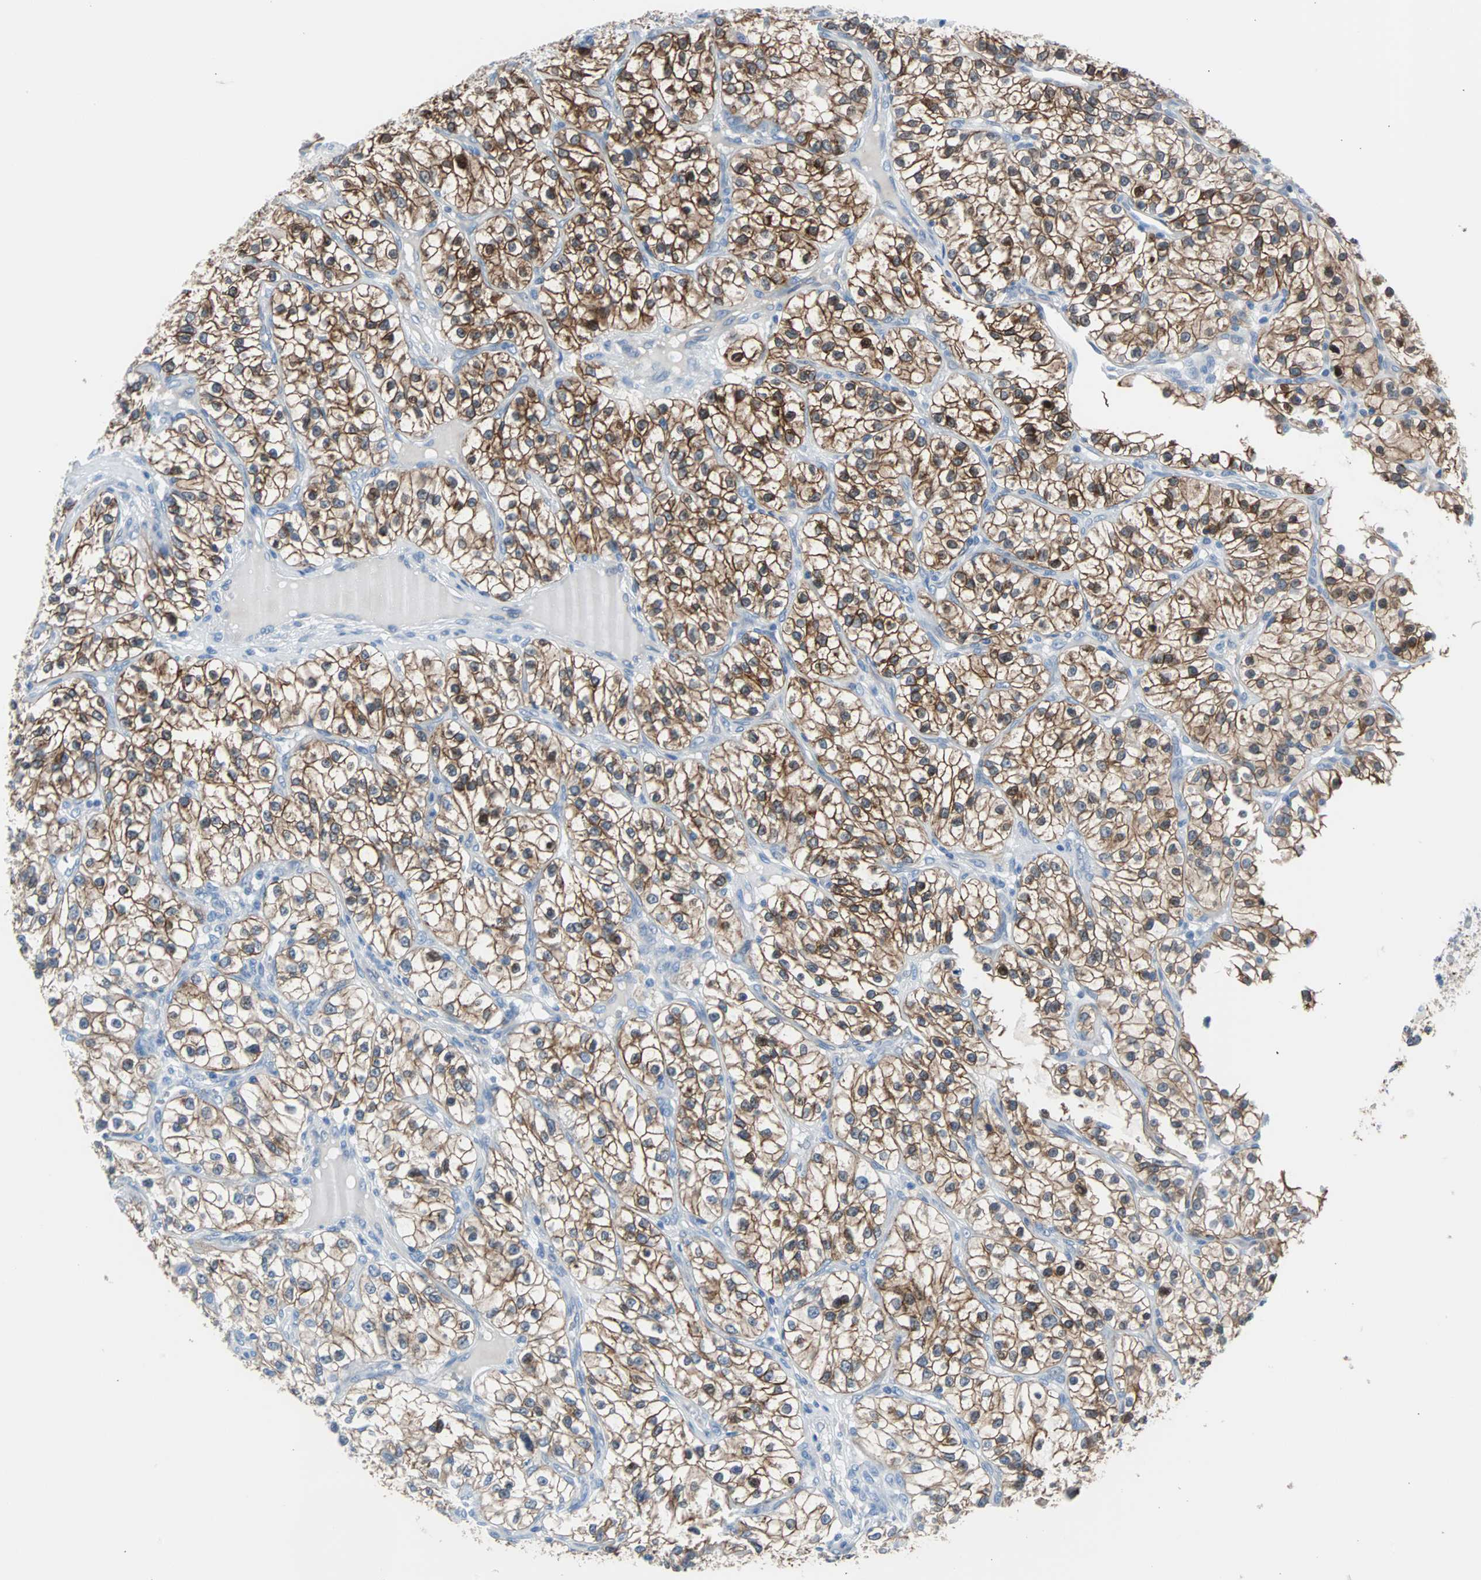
{"staining": {"intensity": "strong", "quantity": "25%-75%", "location": "cytoplasmic/membranous"}, "tissue": "renal cancer", "cell_type": "Tumor cells", "image_type": "cancer", "snomed": [{"axis": "morphology", "description": "Adenocarcinoma, NOS"}, {"axis": "topography", "description": "Kidney"}], "caption": "Protein staining of renal cancer (adenocarcinoma) tissue exhibits strong cytoplasmic/membranous staining in about 25%-75% of tumor cells.", "gene": "KRT7", "patient": {"sex": "female", "age": 57}}